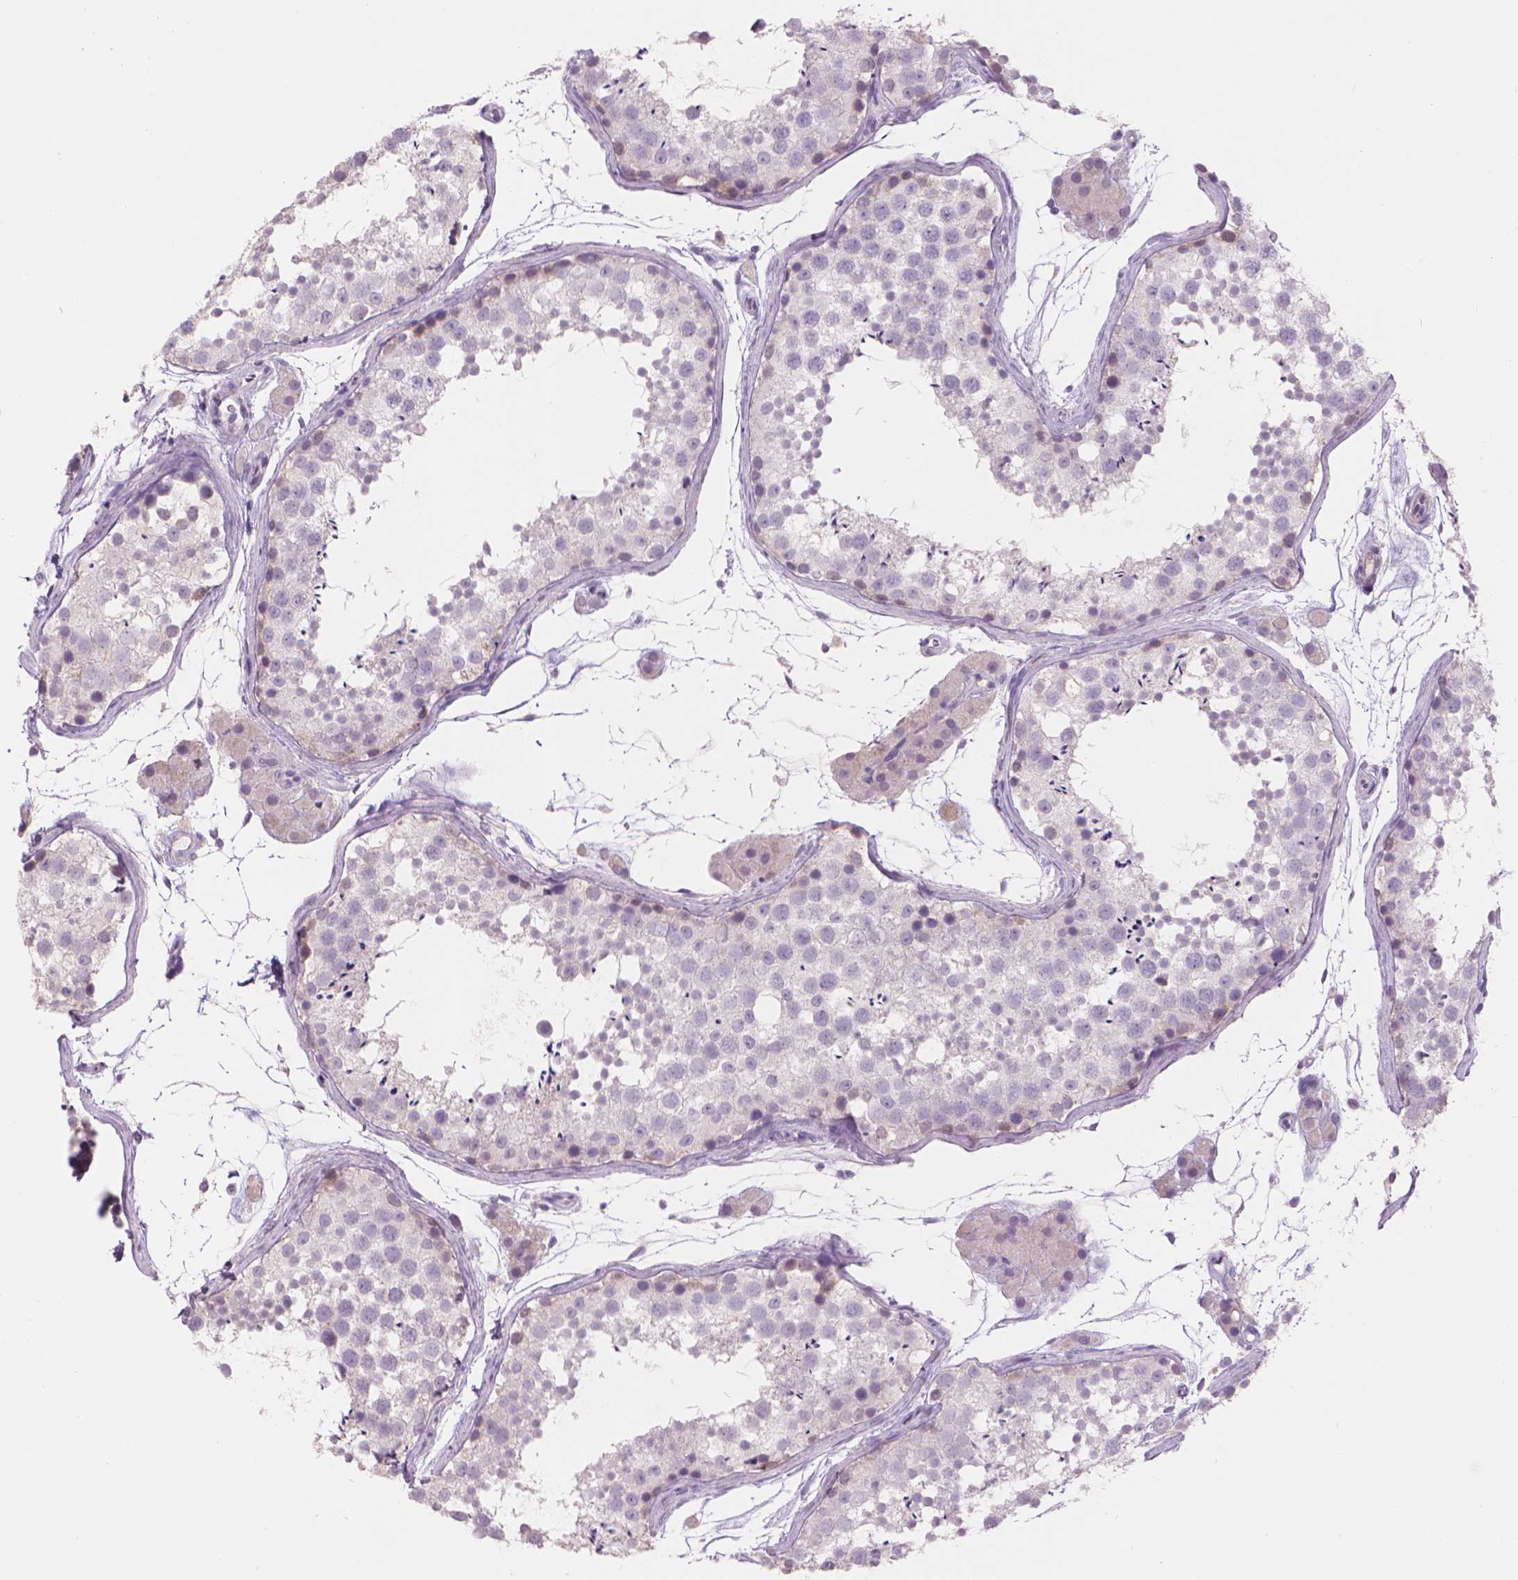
{"staining": {"intensity": "negative", "quantity": "none", "location": "none"}, "tissue": "testis", "cell_type": "Cells in seminiferous ducts", "image_type": "normal", "snomed": [{"axis": "morphology", "description": "Normal tissue, NOS"}, {"axis": "topography", "description": "Testis"}], "caption": "Immunohistochemistry (IHC) of unremarkable testis demonstrates no positivity in cells in seminiferous ducts.", "gene": "ENO2", "patient": {"sex": "male", "age": 41}}